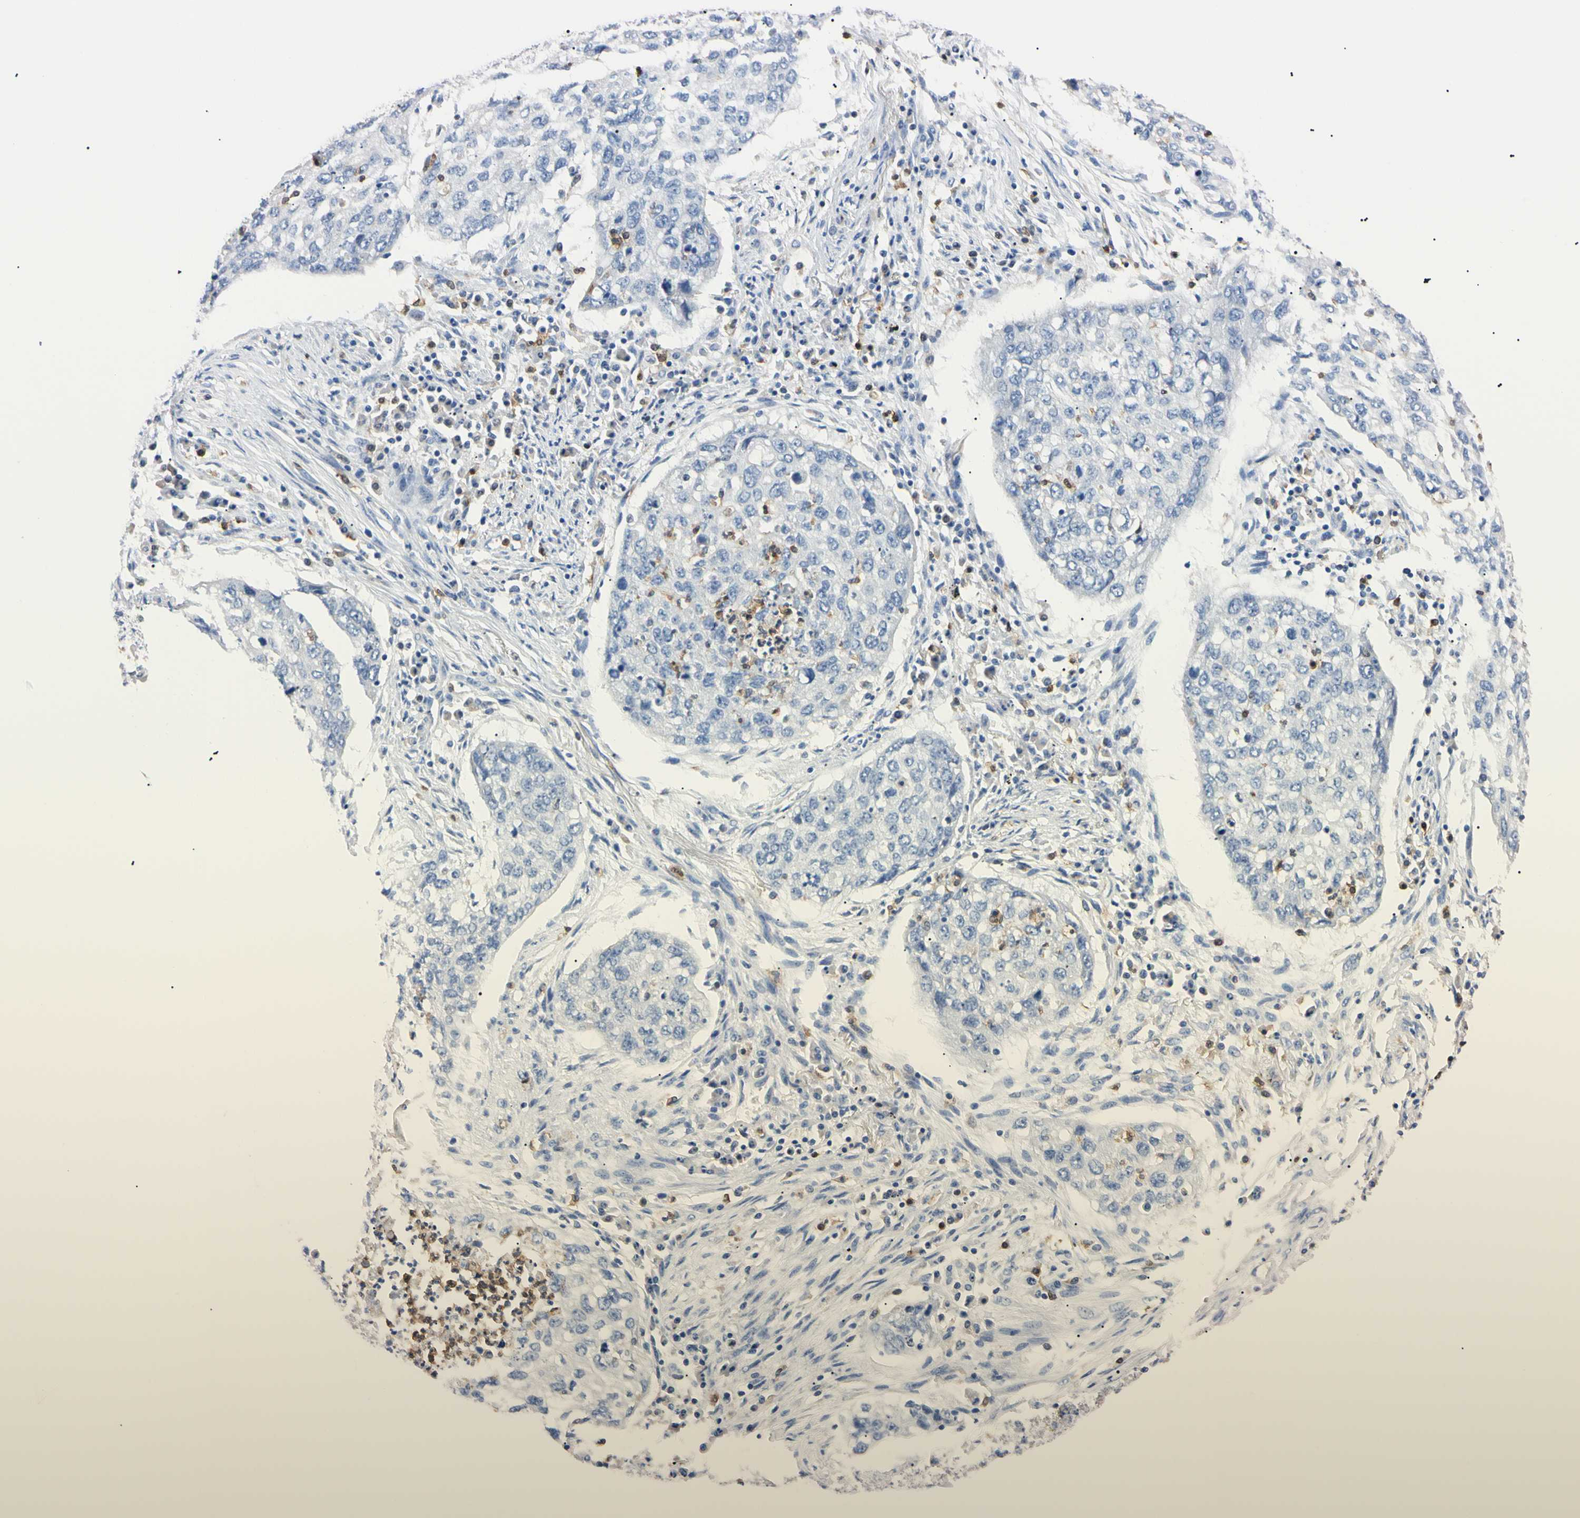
{"staining": {"intensity": "negative", "quantity": "none", "location": "none"}, "tissue": "lung cancer", "cell_type": "Tumor cells", "image_type": "cancer", "snomed": [{"axis": "morphology", "description": "Squamous cell carcinoma, NOS"}, {"axis": "topography", "description": "Lung"}], "caption": "Lung squamous cell carcinoma was stained to show a protein in brown. There is no significant staining in tumor cells.", "gene": "NCF4", "patient": {"sex": "female", "age": 63}}